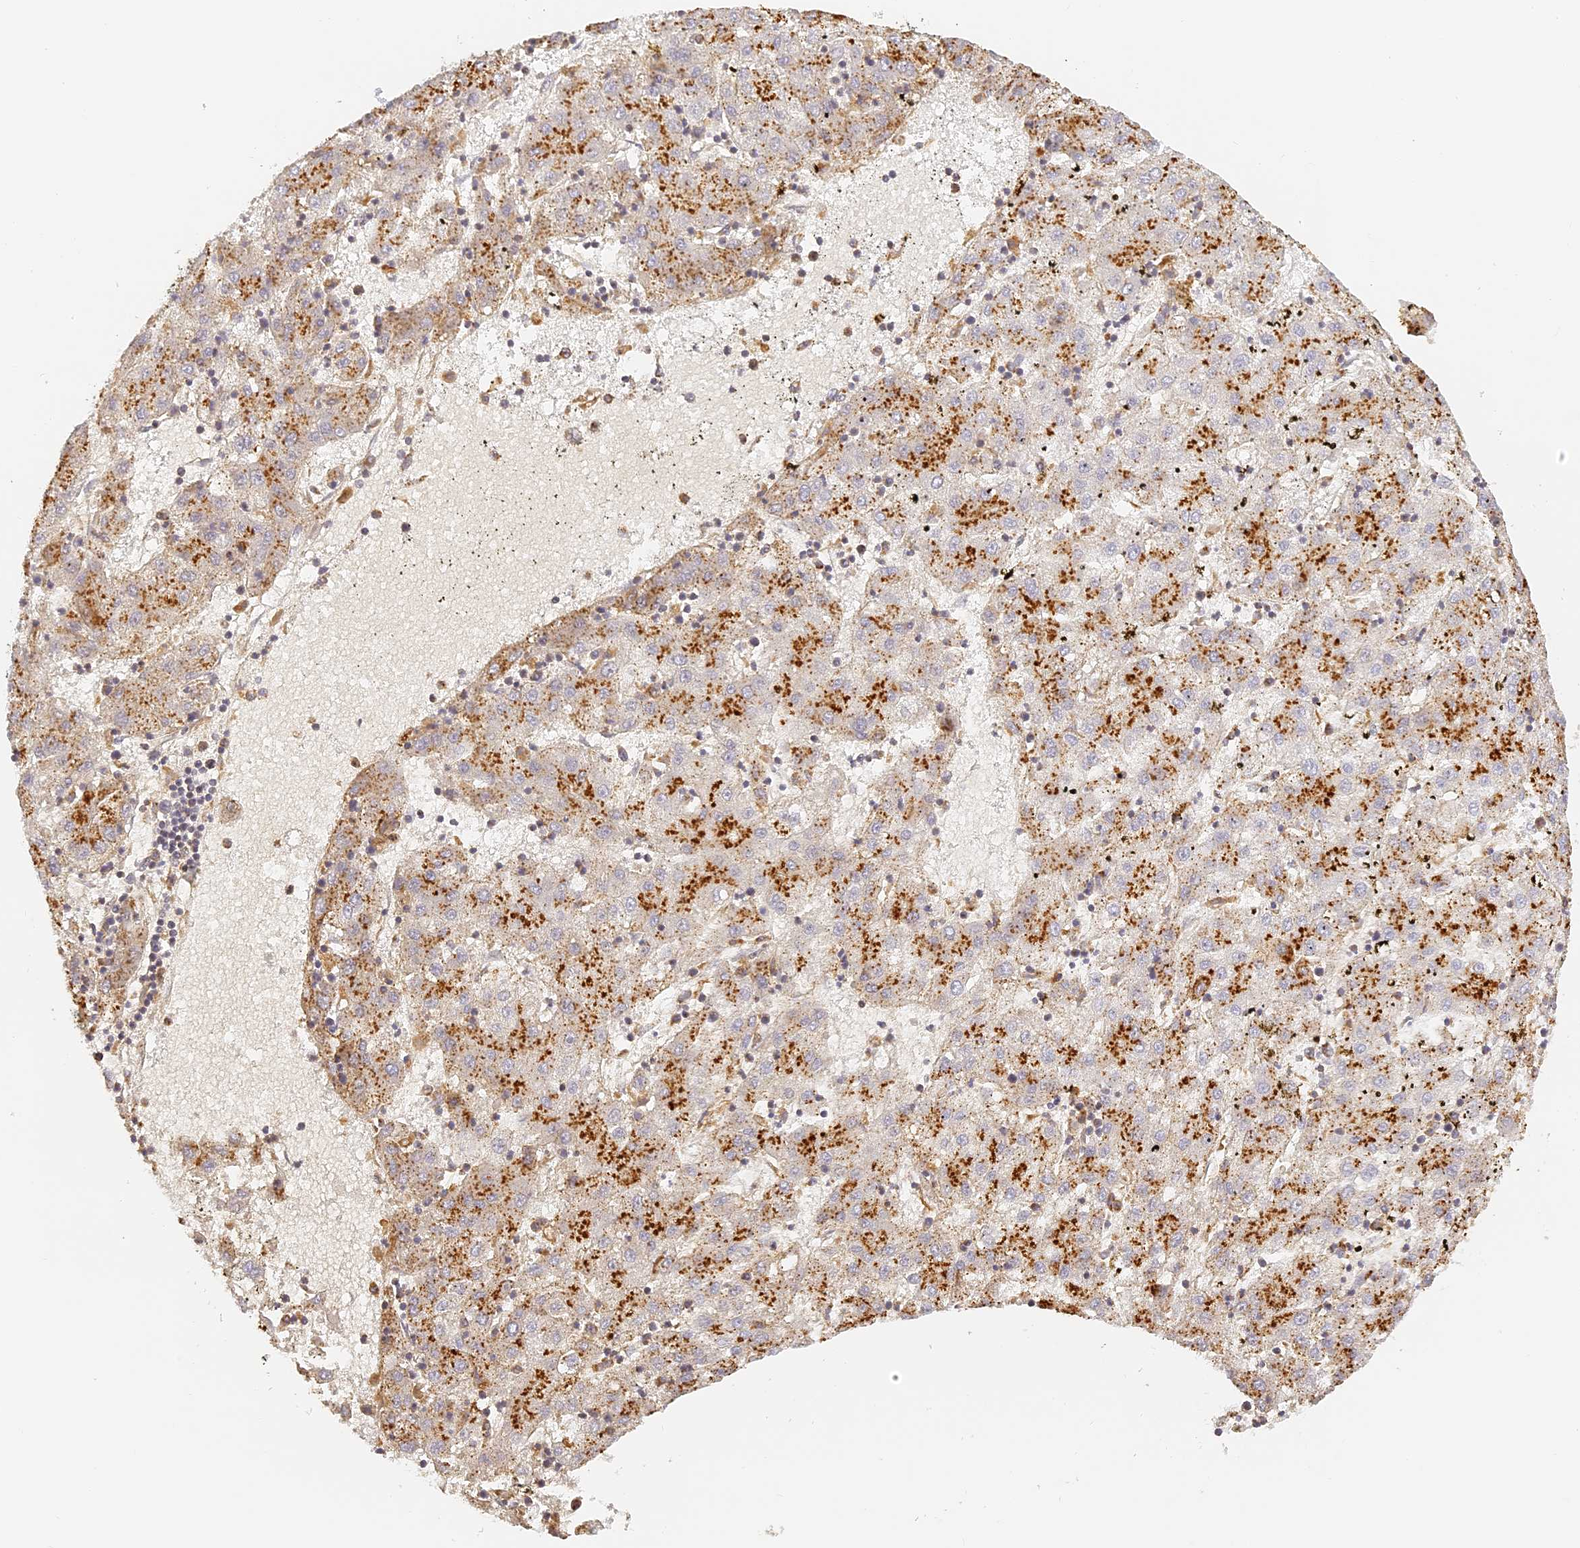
{"staining": {"intensity": "moderate", "quantity": ">75%", "location": "cytoplasmic/membranous"}, "tissue": "liver cancer", "cell_type": "Tumor cells", "image_type": "cancer", "snomed": [{"axis": "morphology", "description": "Carcinoma, Hepatocellular, NOS"}, {"axis": "topography", "description": "Liver"}], "caption": "This image displays immunohistochemistry (IHC) staining of human liver cancer (hepatocellular carcinoma), with medium moderate cytoplasmic/membranous staining in approximately >75% of tumor cells.", "gene": "LAMP2", "patient": {"sex": "male", "age": 72}}